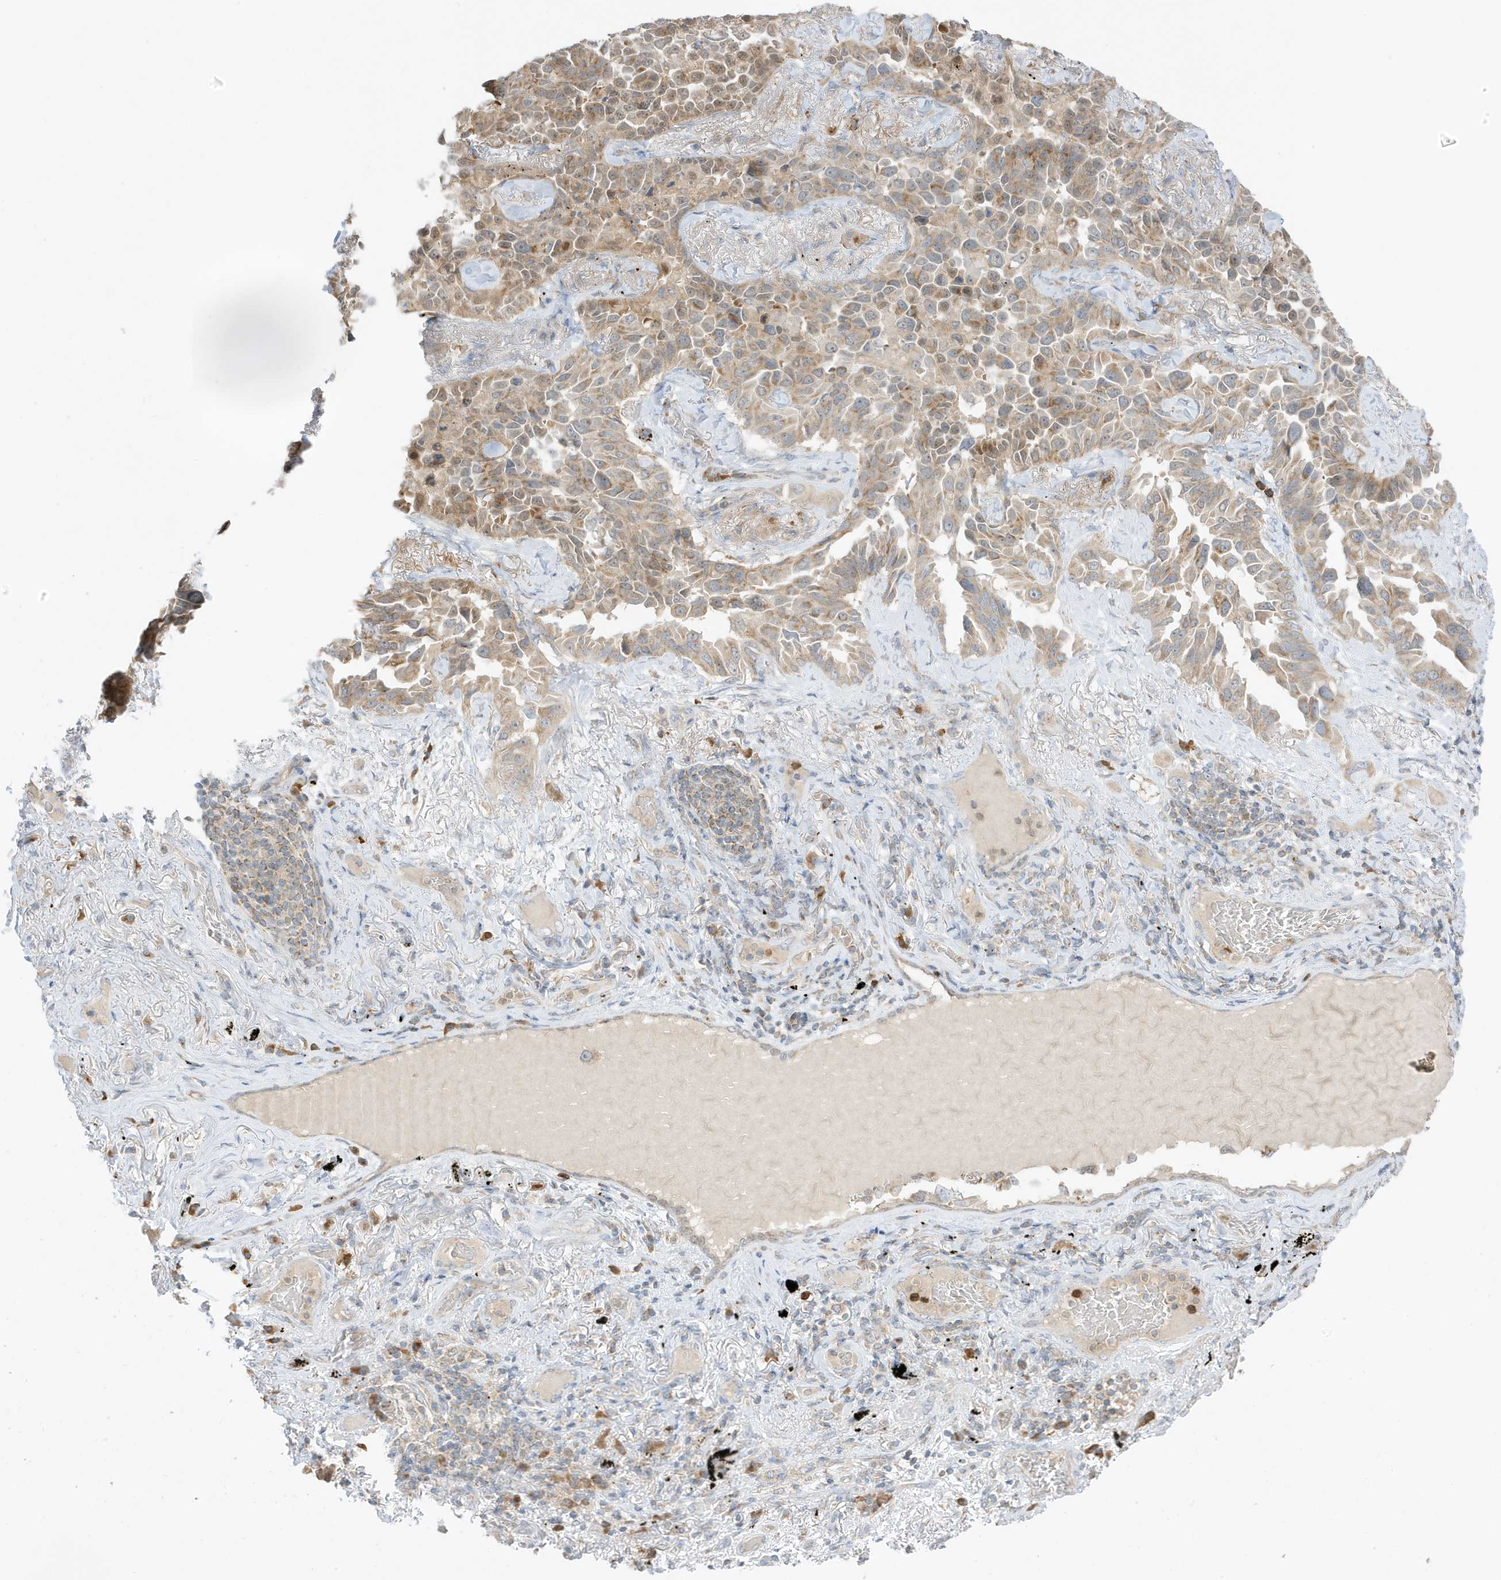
{"staining": {"intensity": "moderate", "quantity": "25%-75%", "location": "cytoplasmic/membranous"}, "tissue": "lung cancer", "cell_type": "Tumor cells", "image_type": "cancer", "snomed": [{"axis": "morphology", "description": "Adenocarcinoma, NOS"}, {"axis": "topography", "description": "Lung"}], "caption": "DAB (3,3'-diaminobenzidine) immunohistochemical staining of human lung cancer shows moderate cytoplasmic/membranous protein staining in approximately 25%-75% of tumor cells.", "gene": "NPPC", "patient": {"sex": "female", "age": 67}}